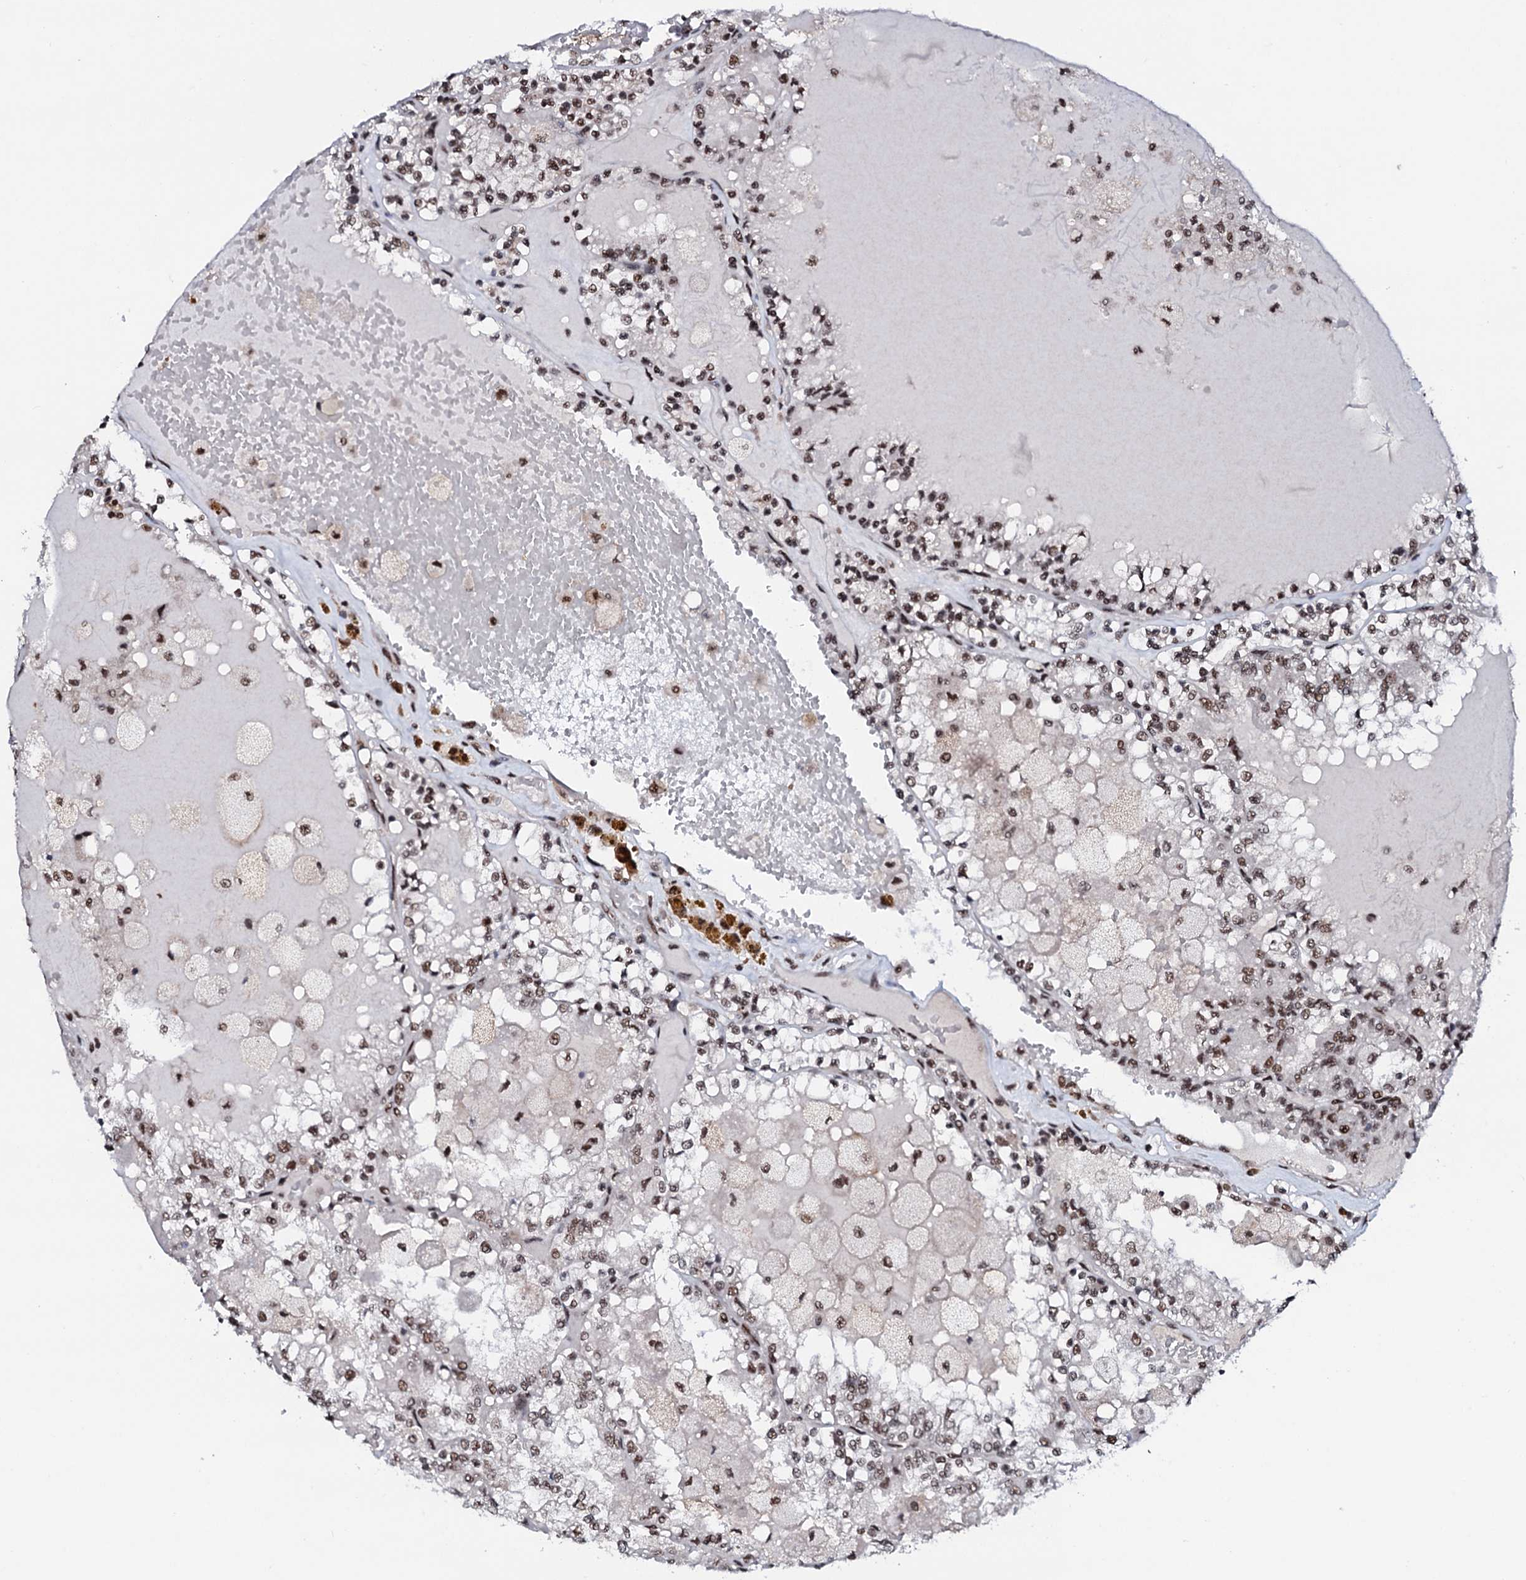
{"staining": {"intensity": "moderate", "quantity": ">75%", "location": "nuclear"}, "tissue": "renal cancer", "cell_type": "Tumor cells", "image_type": "cancer", "snomed": [{"axis": "morphology", "description": "Adenocarcinoma, NOS"}, {"axis": "topography", "description": "Kidney"}], "caption": "Renal adenocarcinoma stained with a protein marker exhibits moderate staining in tumor cells.", "gene": "PRPF18", "patient": {"sex": "female", "age": 56}}